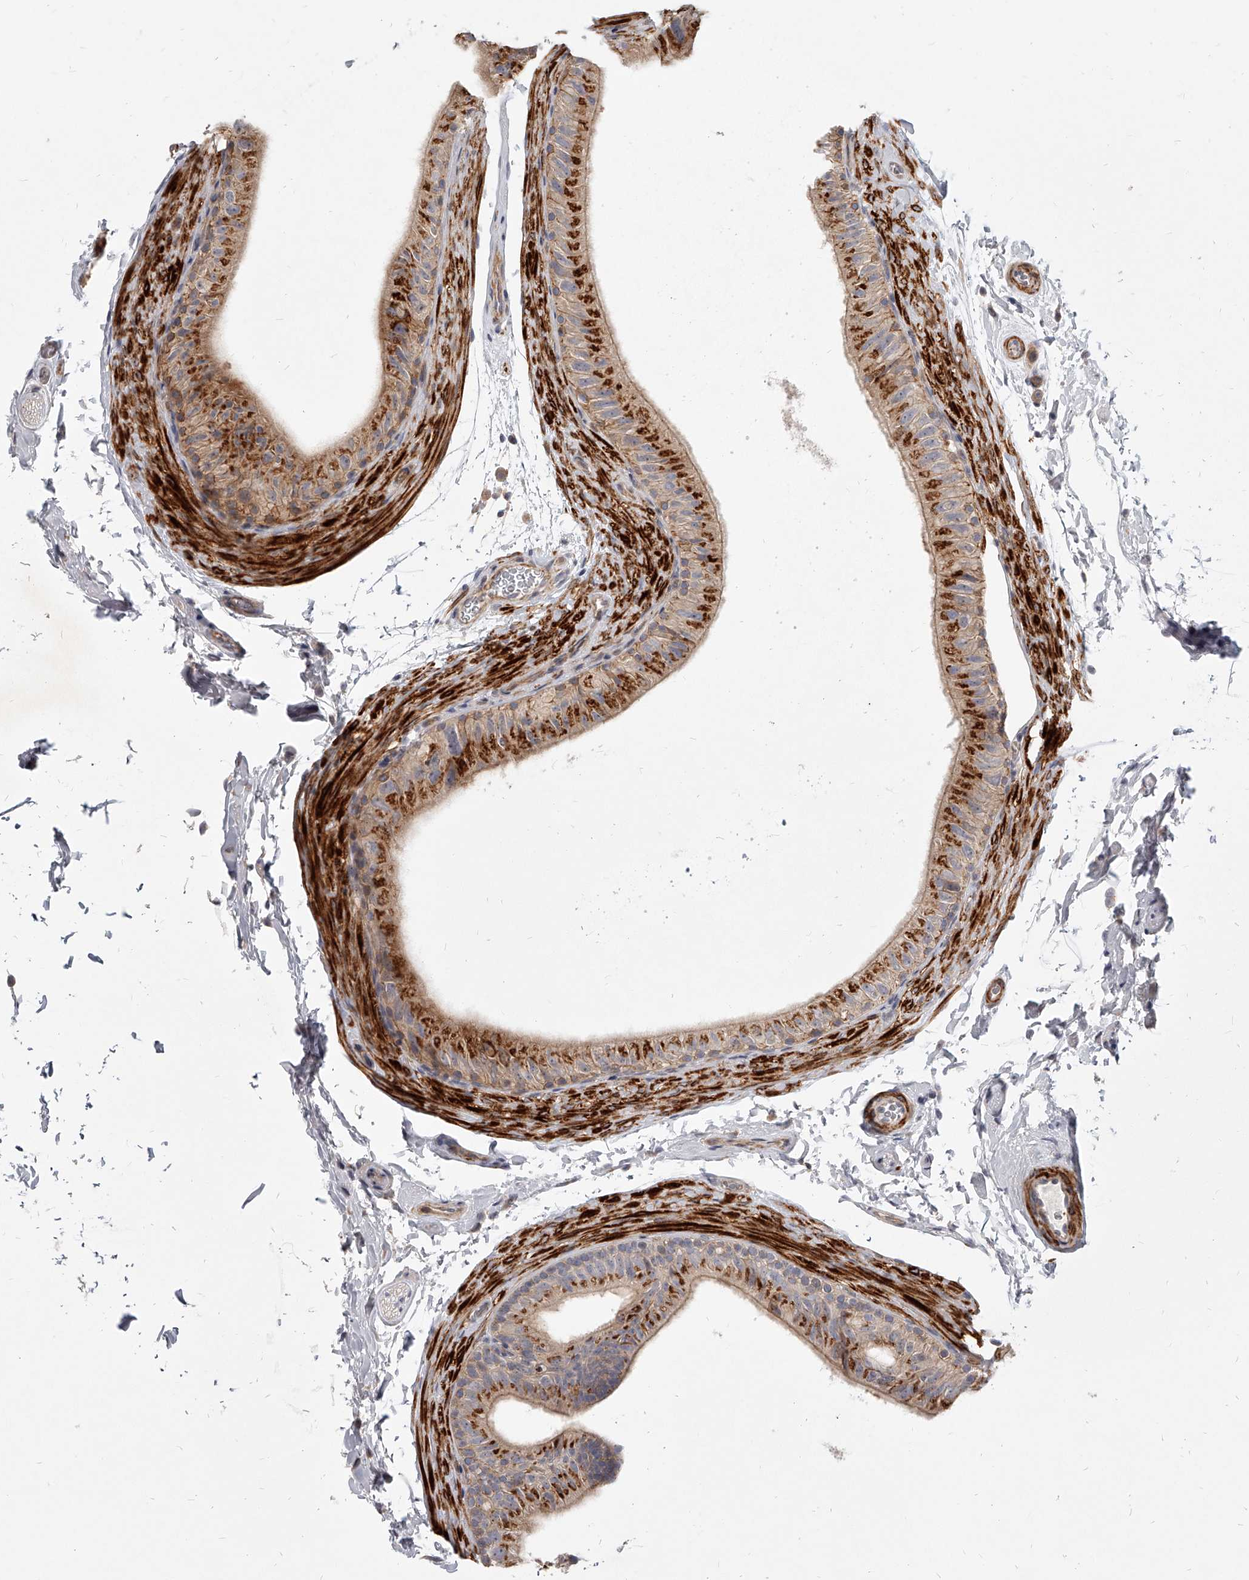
{"staining": {"intensity": "moderate", "quantity": ">75%", "location": "cytoplasmic/membranous"}, "tissue": "epididymis", "cell_type": "Glandular cells", "image_type": "normal", "snomed": [{"axis": "morphology", "description": "Normal tissue, NOS"}, {"axis": "topography", "description": "Epididymis"}], "caption": "A brown stain shows moderate cytoplasmic/membranous expression of a protein in glandular cells of normal human epididymis. (Brightfield microscopy of DAB IHC at high magnification).", "gene": "SLC37A1", "patient": {"sex": "male", "age": 49}}